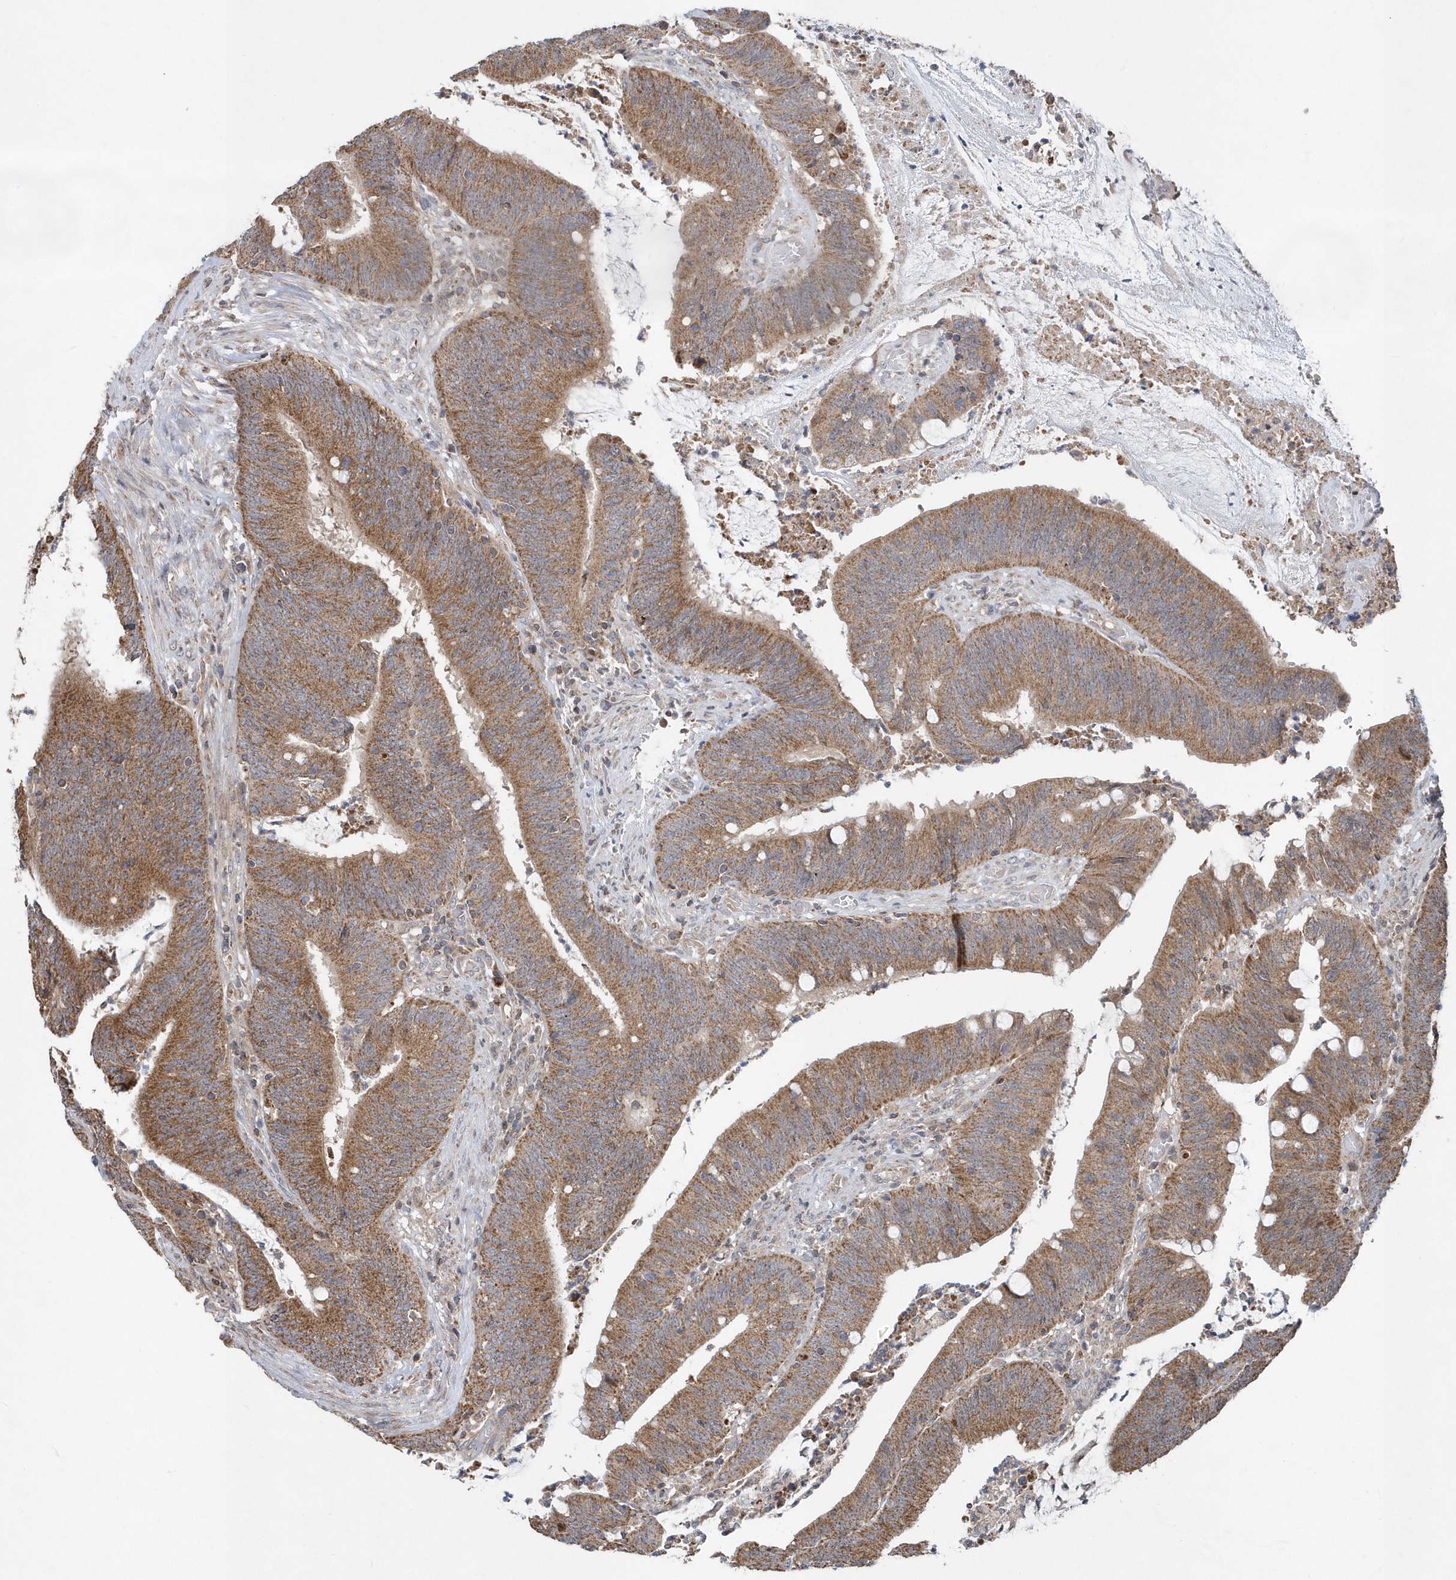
{"staining": {"intensity": "moderate", "quantity": ">75%", "location": "cytoplasmic/membranous"}, "tissue": "colorectal cancer", "cell_type": "Tumor cells", "image_type": "cancer", "snomed": [{"axis": "morphology", "description": "Adenocarcinoma, NOS"}, {"axis": "topography", "description": "Rectum"}], "caption": "Immunohistochemical staining of human adenocarcinoma (colorectal) displays moderate cytoplasmic/membranous protein positivity in approximately >75% of tumor cells.", "gene": "PPP1R7", "patient": {"sex": "female", "age": 66}}